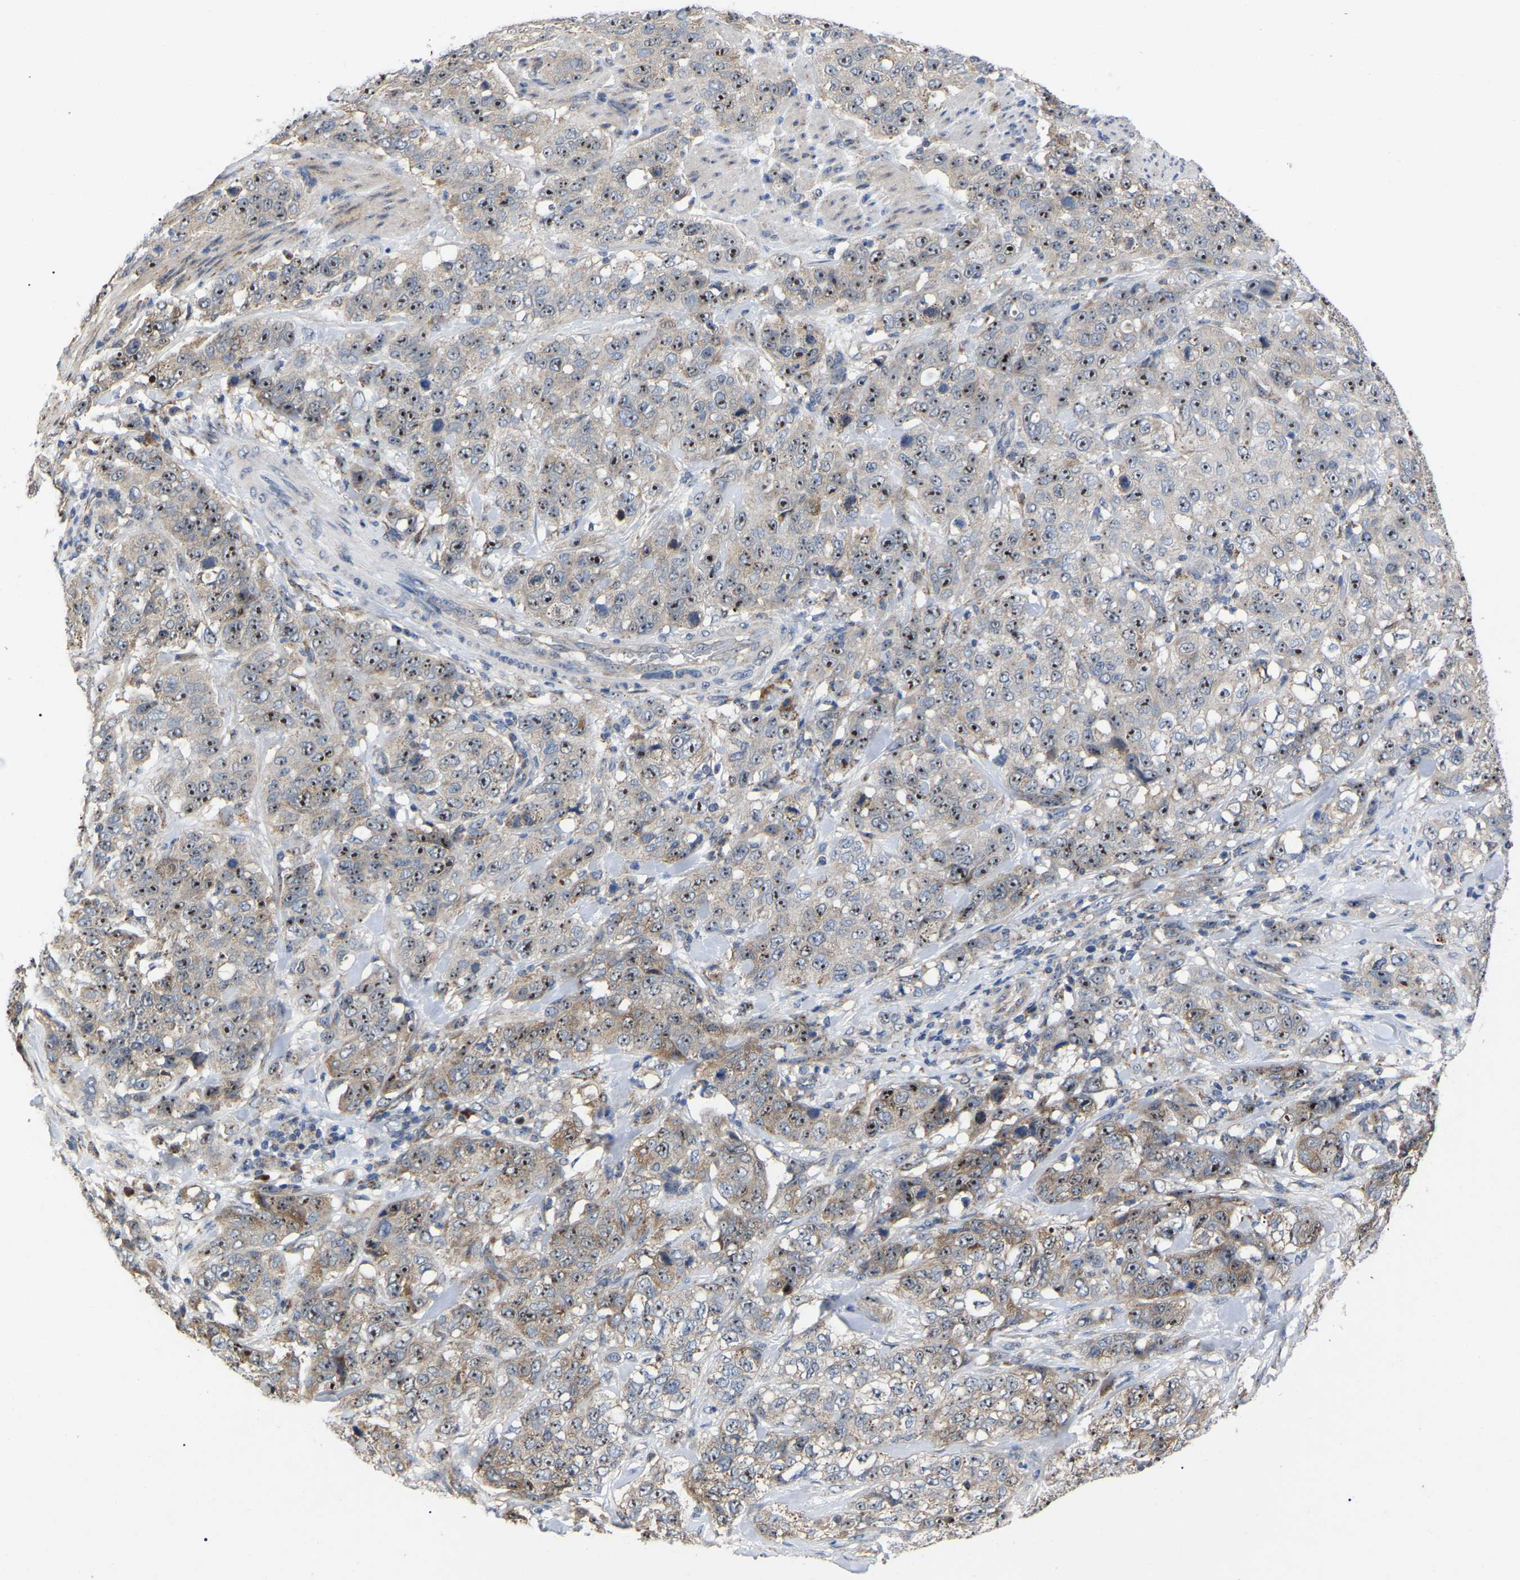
{"staining": {"intensity": "strong", "quantity": ">75%", "location": "nuclear"}, "tissue": "stomach cancer", "cell_type": "Tumor cells", "image_type": "cancer", "snomed": [{"axis": "morphology", "description": "Adenocarcinoma, NOS"}, {"axis": "topography", "description": "Stomach"}], "caption": "A high amount of strong nuclear staining is seen in approximately >75% of tumor cells in adenocarcinoma (stomach) tissue.", "gene": "NOP53", "patient": {"sex": "male", "age": 48}}